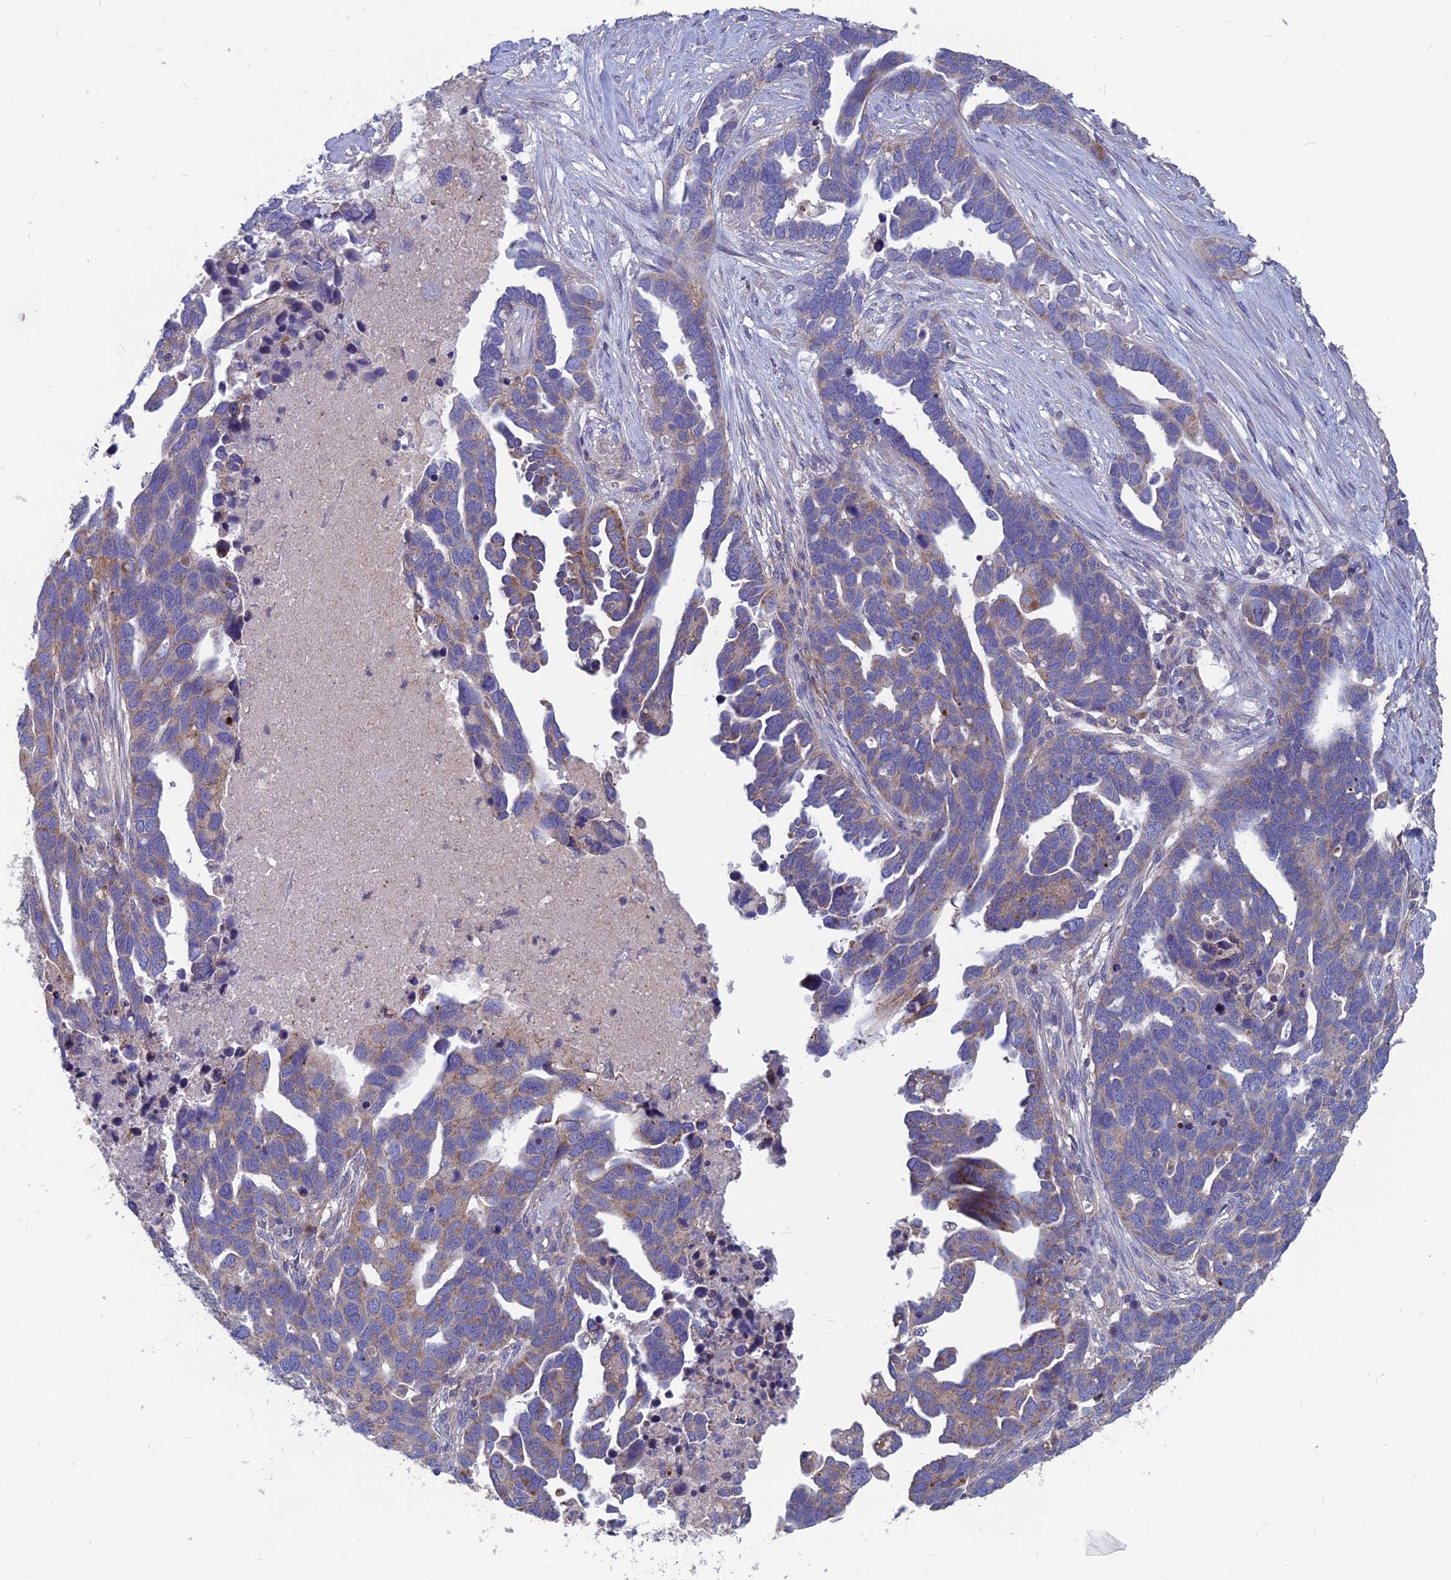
{"staining": {"intensity": "weak", "quantity": ">75%", "location": "cytoplasmic/membranous"}, "tissue": "ovarian cancer", "cell_type": "Tumor cells", "image_type": "cancer", "snomed": [{"axis": "morphology", "description": "Cystadenocarcinoma, serous, NOS"}, {"axis": "topography", "description": "Ovary"}], "caption": "Brown immunohistochemical staining in serous cystadenocarcinoma (ovarian) reveals weak cytoplasmic/membranous staining in about >75% of tumor cells.", "gene": "COX20", "patient": {"sex": "female", "age": 54}}